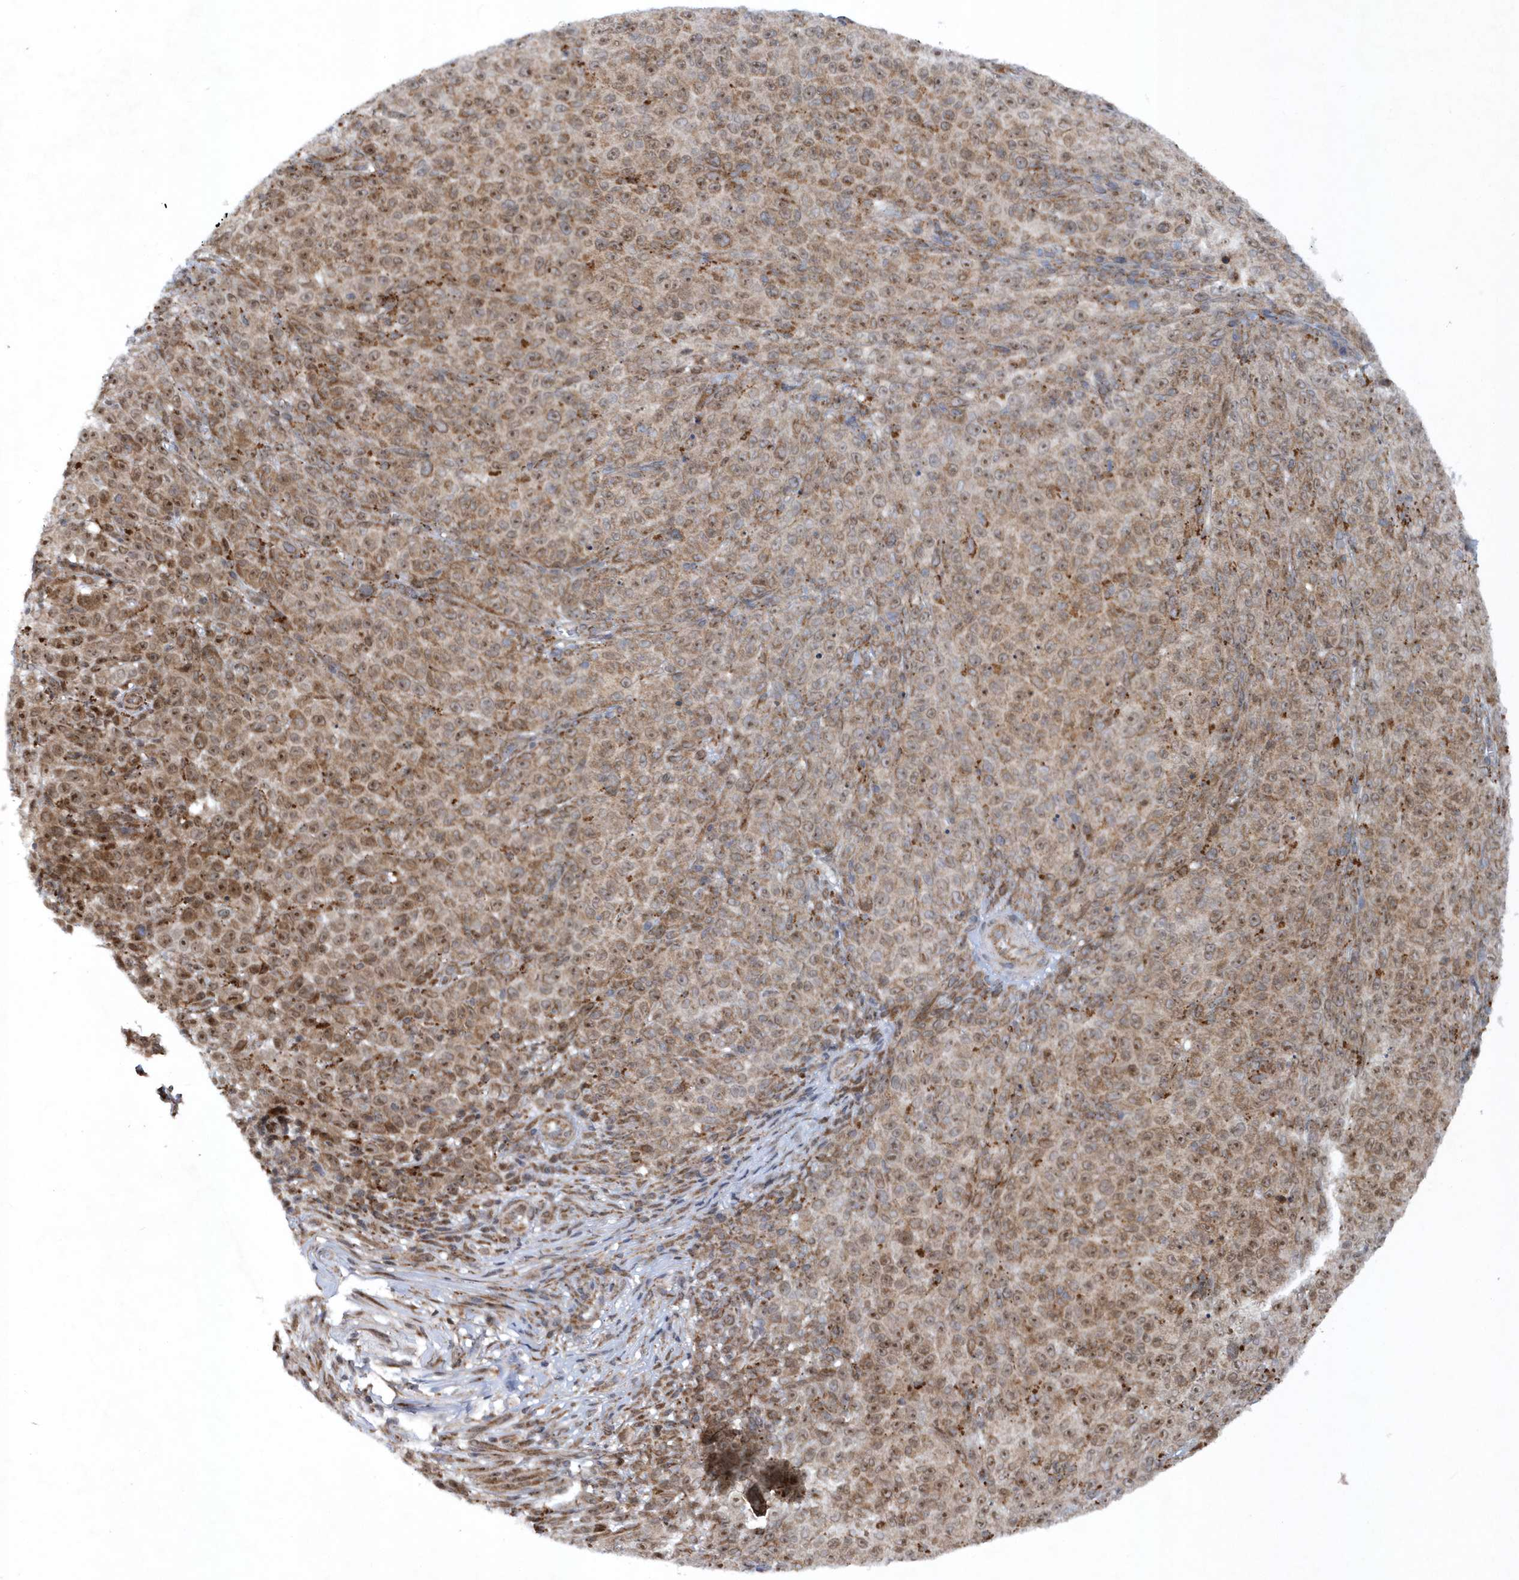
{"staining": {"intensity": "moderate", "quantity": ">75%", "location": "cytoplasmic/membranous,nuclear"}, "tissue": "melanoma", "cell_type": "Tumor cells", "image_type": "cancer", "snomed": [{"axis": "morphology", "description": "Malignant melanoma, NOS"}, {"axis": "topography", "description": "Skin"}], "caption": "Immunohistochemistry (IHC) histopathology image of human melanoma stained for a protein (brown), which shows medium levels of moderate cytoplasmic/membranous and nuclear positivity in approximately >75% of tumor cells.", "gene": "SOWAHB", "patient": {"sex": "female", "age": 82}}